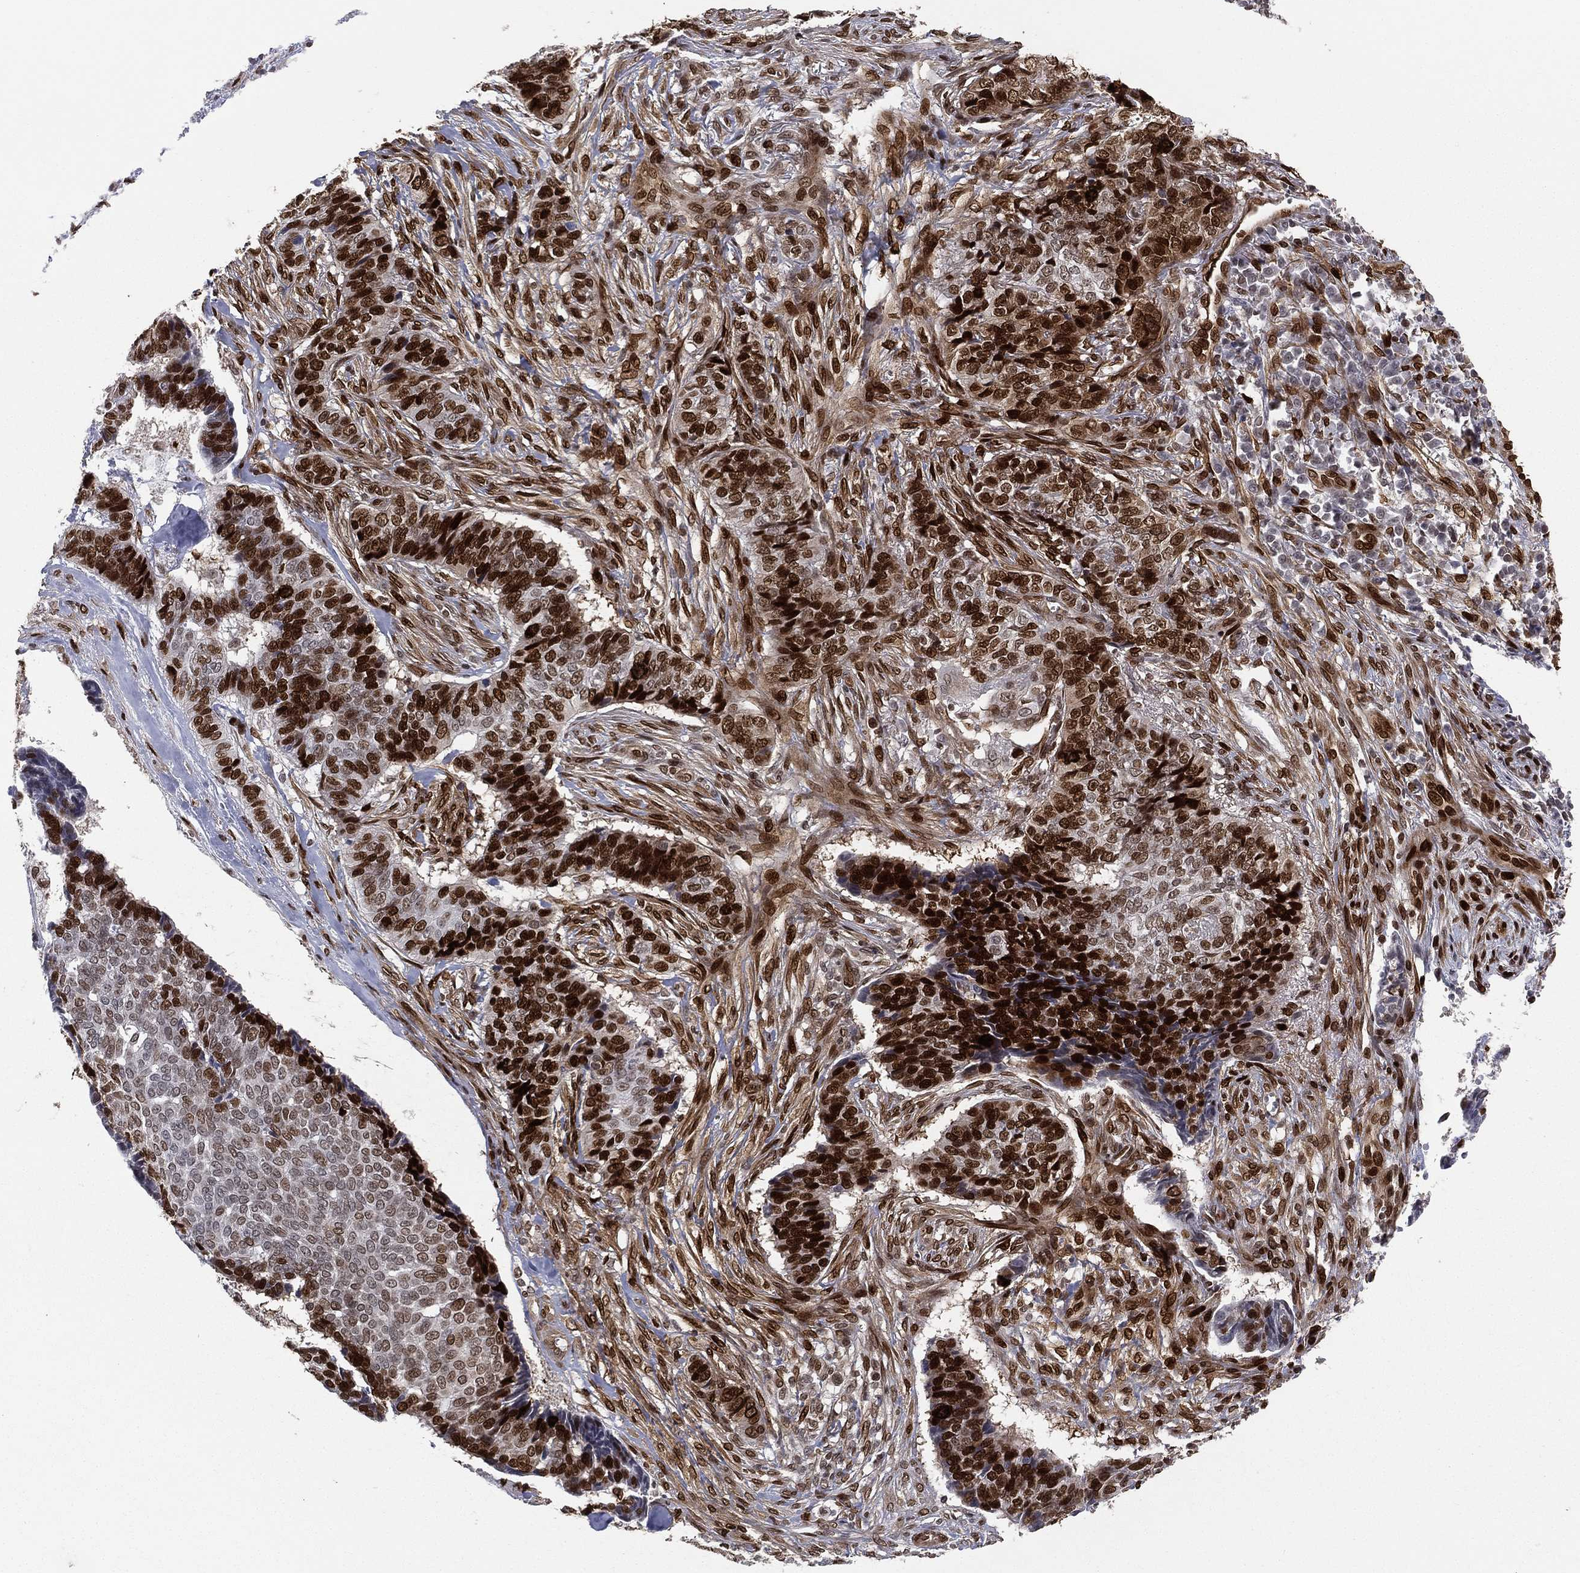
{"staining": {"intensity": "strong", "quantity": "25%-75%", "location": "nuclear"}, "tissue": "skin cancer", "cell_type": "Tumor cells", "image_type": "cancer", "snomed": [{"axis": "morphology", "description": "Basal cell carcinoma"}, {"axis": "topography", "description": "Skin"}], "caption": "A high-resolution micrograph shows immunohistochemistry (IHC) staining of skin basal cell carcinoma, which shows strong nuclear staining in approximately 25%-75% of tumor cells.", "gene": "LMNB1", "patient": {"sex": "male", "age": 86}}